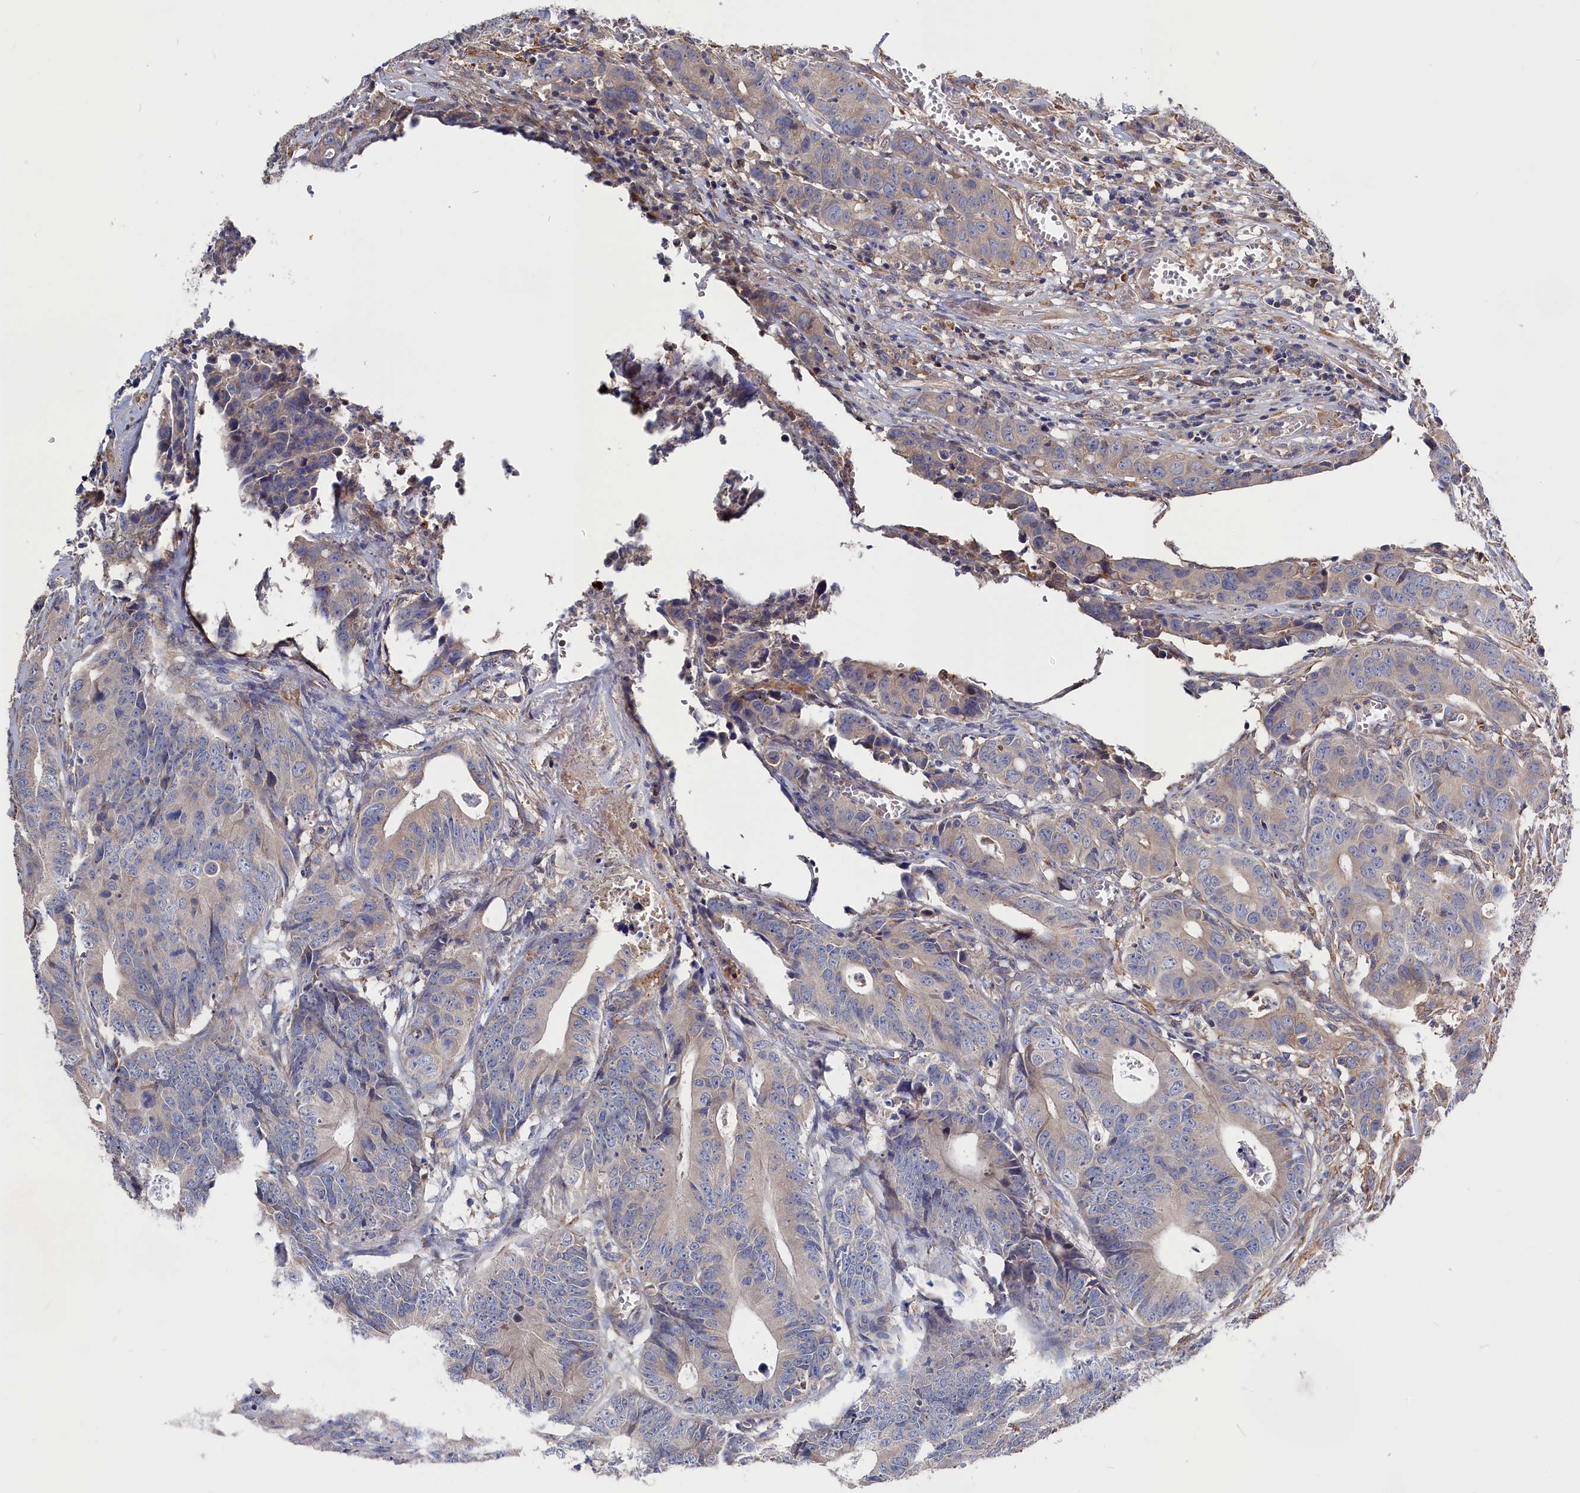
{"staining": {"intensity": "weak", "quantity": "<25%", "location": "cytoplasmic/membranous"}, "tissue": "colorectal cancer", "cell_type": "Tumor cells", "image_type": "cancer", "snomed": [{"axis": "morphology", "description": "Adenocarcinoma, NOS"}, {"axis": "topography", "description": "Colon"}], "caption": "Tumor cells are negative for brown protein staining in colorectal cancer (adenocarcinoma).", "gene": "CYB5D2", "patient": {"sex": "female", "age": 57}}